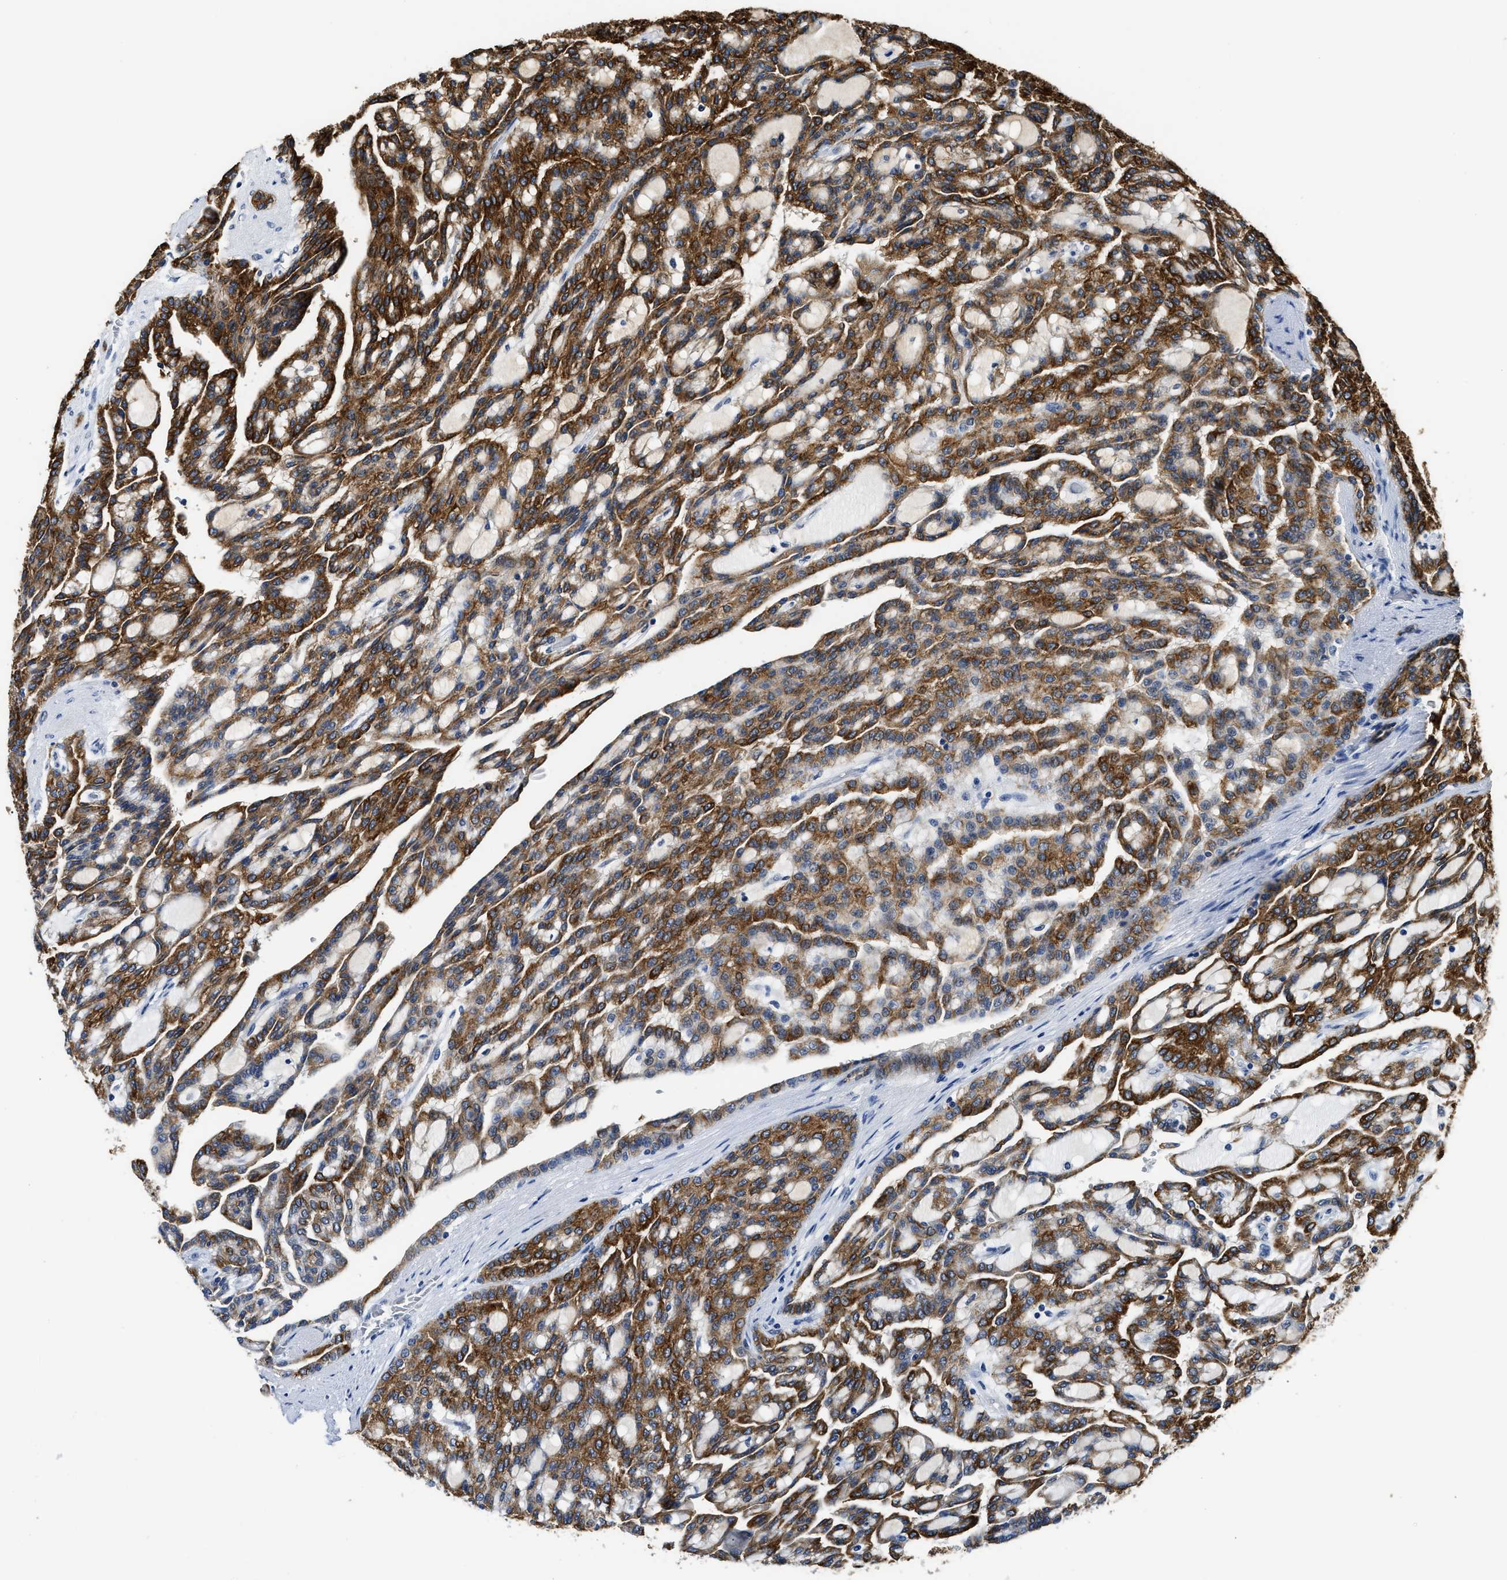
{"staining": {"intensity": "strong", "quantity": ">75%", "location": "cytoplasmic/membranous"}, "tissue": "renal cancer", "cell_type": "Tumor cells", "image_type": "cancer", "snomed": [{"axis": "morphology", "description": "Adenocarcinoma, NOS"}, {"axis": "topography", "description": "Kidney"}], "caption": "Immunohistochemical staining of human renal adenocarcinoma exhibits high levels of strong cytoplasmic/membranous expression in approximately >75% of tumor cells.", "gene": "CTNNA1", "patient": {"sex": "male", "age": 63}}